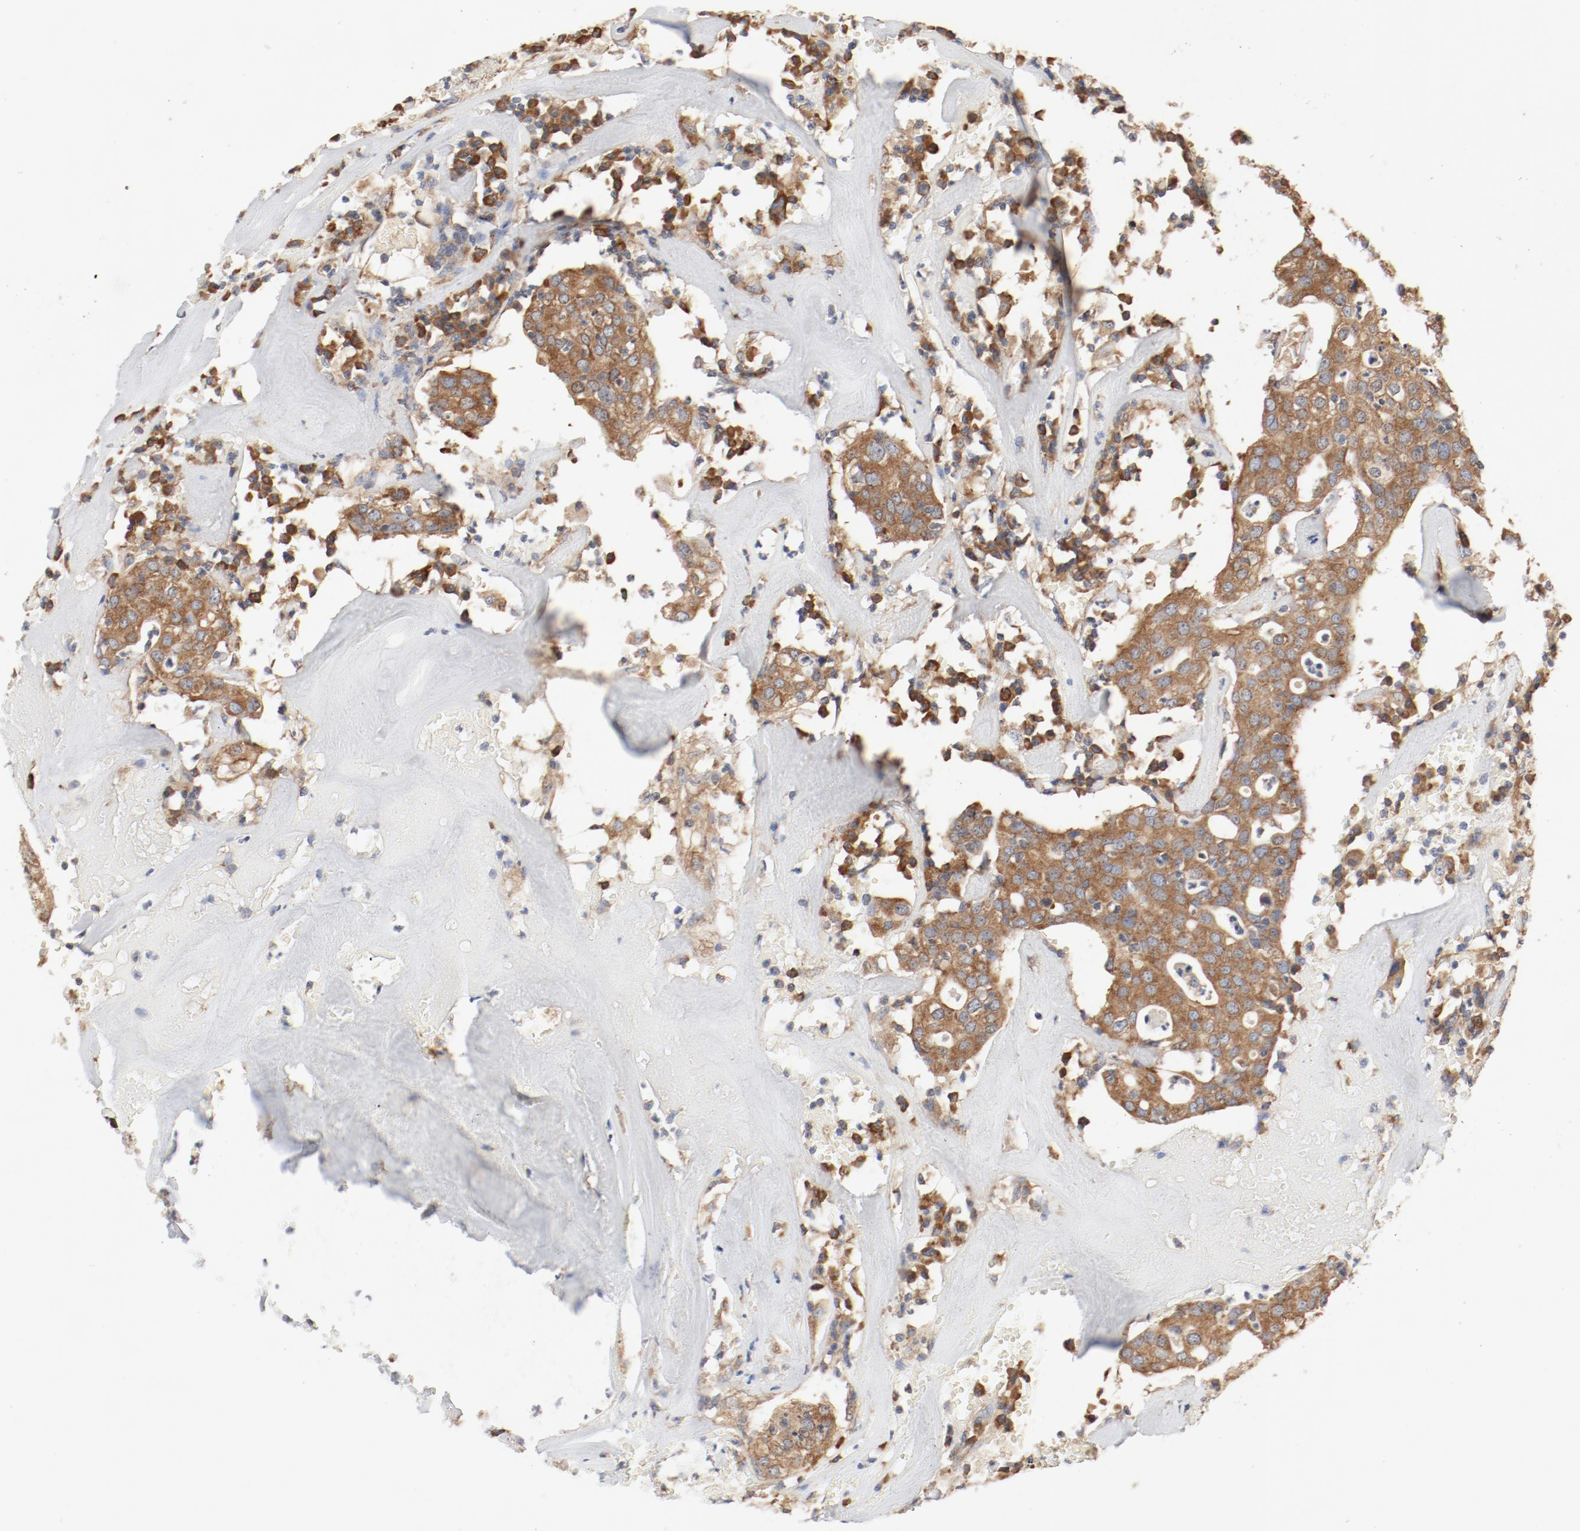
{"staining": {"intensity": "moderate", "quantity": ">75%", "location": "cytoplasmic/membranous"}, "tissue": "head and neck cancer", "cell_type": "Tumor cells", "image_type": "cancer", "snomed": [{"axis": "morphology", "description": "Adenocarcinoma, NOS"}, {"axis": "topography", "description": "Salivary gland"}, {"axis": "topography", "description": "Head-Neck"}], "caption": "IHC of human head and neck cancer shows medium levels of moderate cytoplasmic/membranous expression in about >75% of tumor cells.", "gene": "RPS6", "patient": {"sex": "female", "age": 65}}